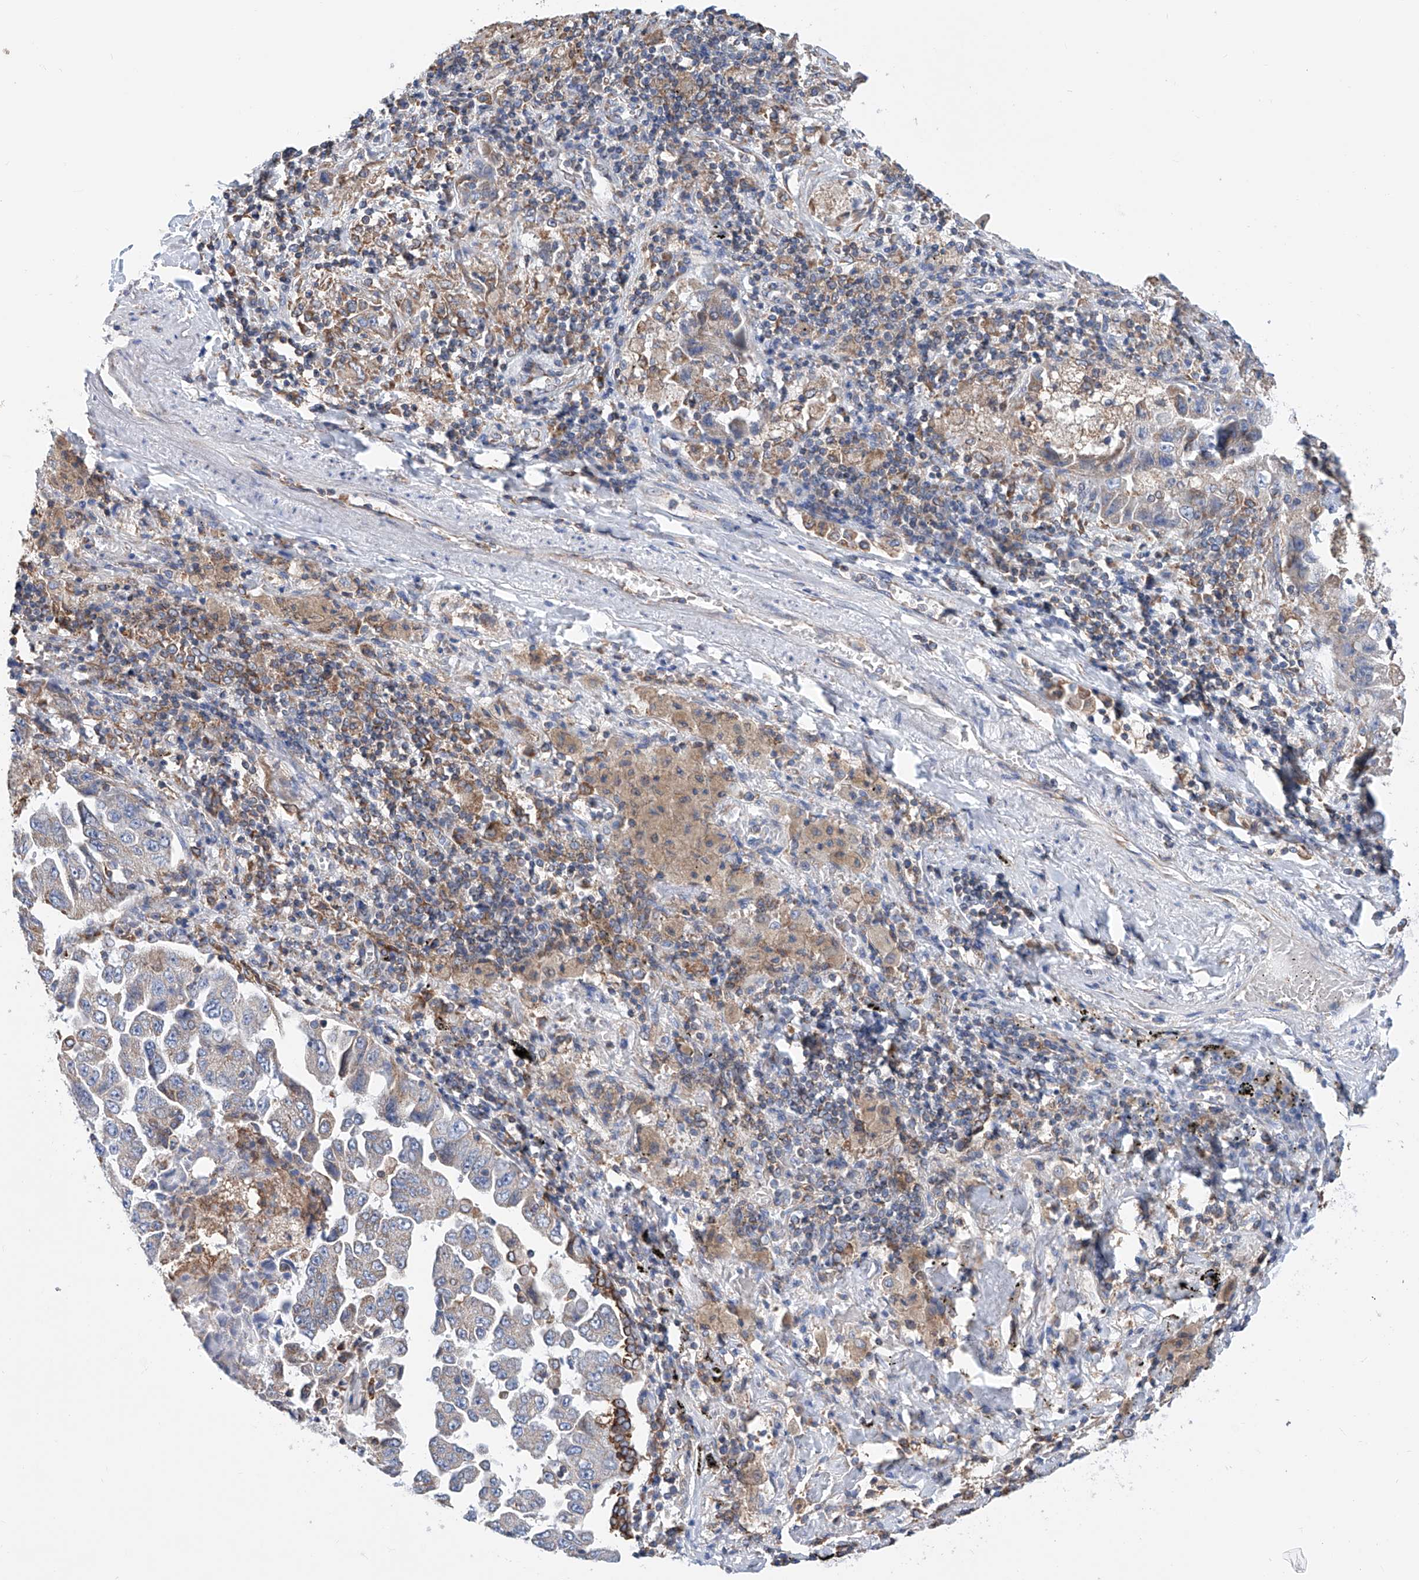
{"staining": {"intensity": "weak", "quantity": "<25%", "location": "cytoplasmic/membranous"}, "tissue": "lung cancer", "cell_type": "Tumor cells", "image_type": "cancer", "snomed": [{"axis": "morphology", "description": "Adenocarcinoma, NOS"}, {"axis": "topography", "description": "Lung"}], "caption": "A micrograph of human lung cancer is negative for staining in tumor cells. Nuclei are stained in blue.", "gene": "MAD2L1", "patient": {"sex": "female", "age": 51}}